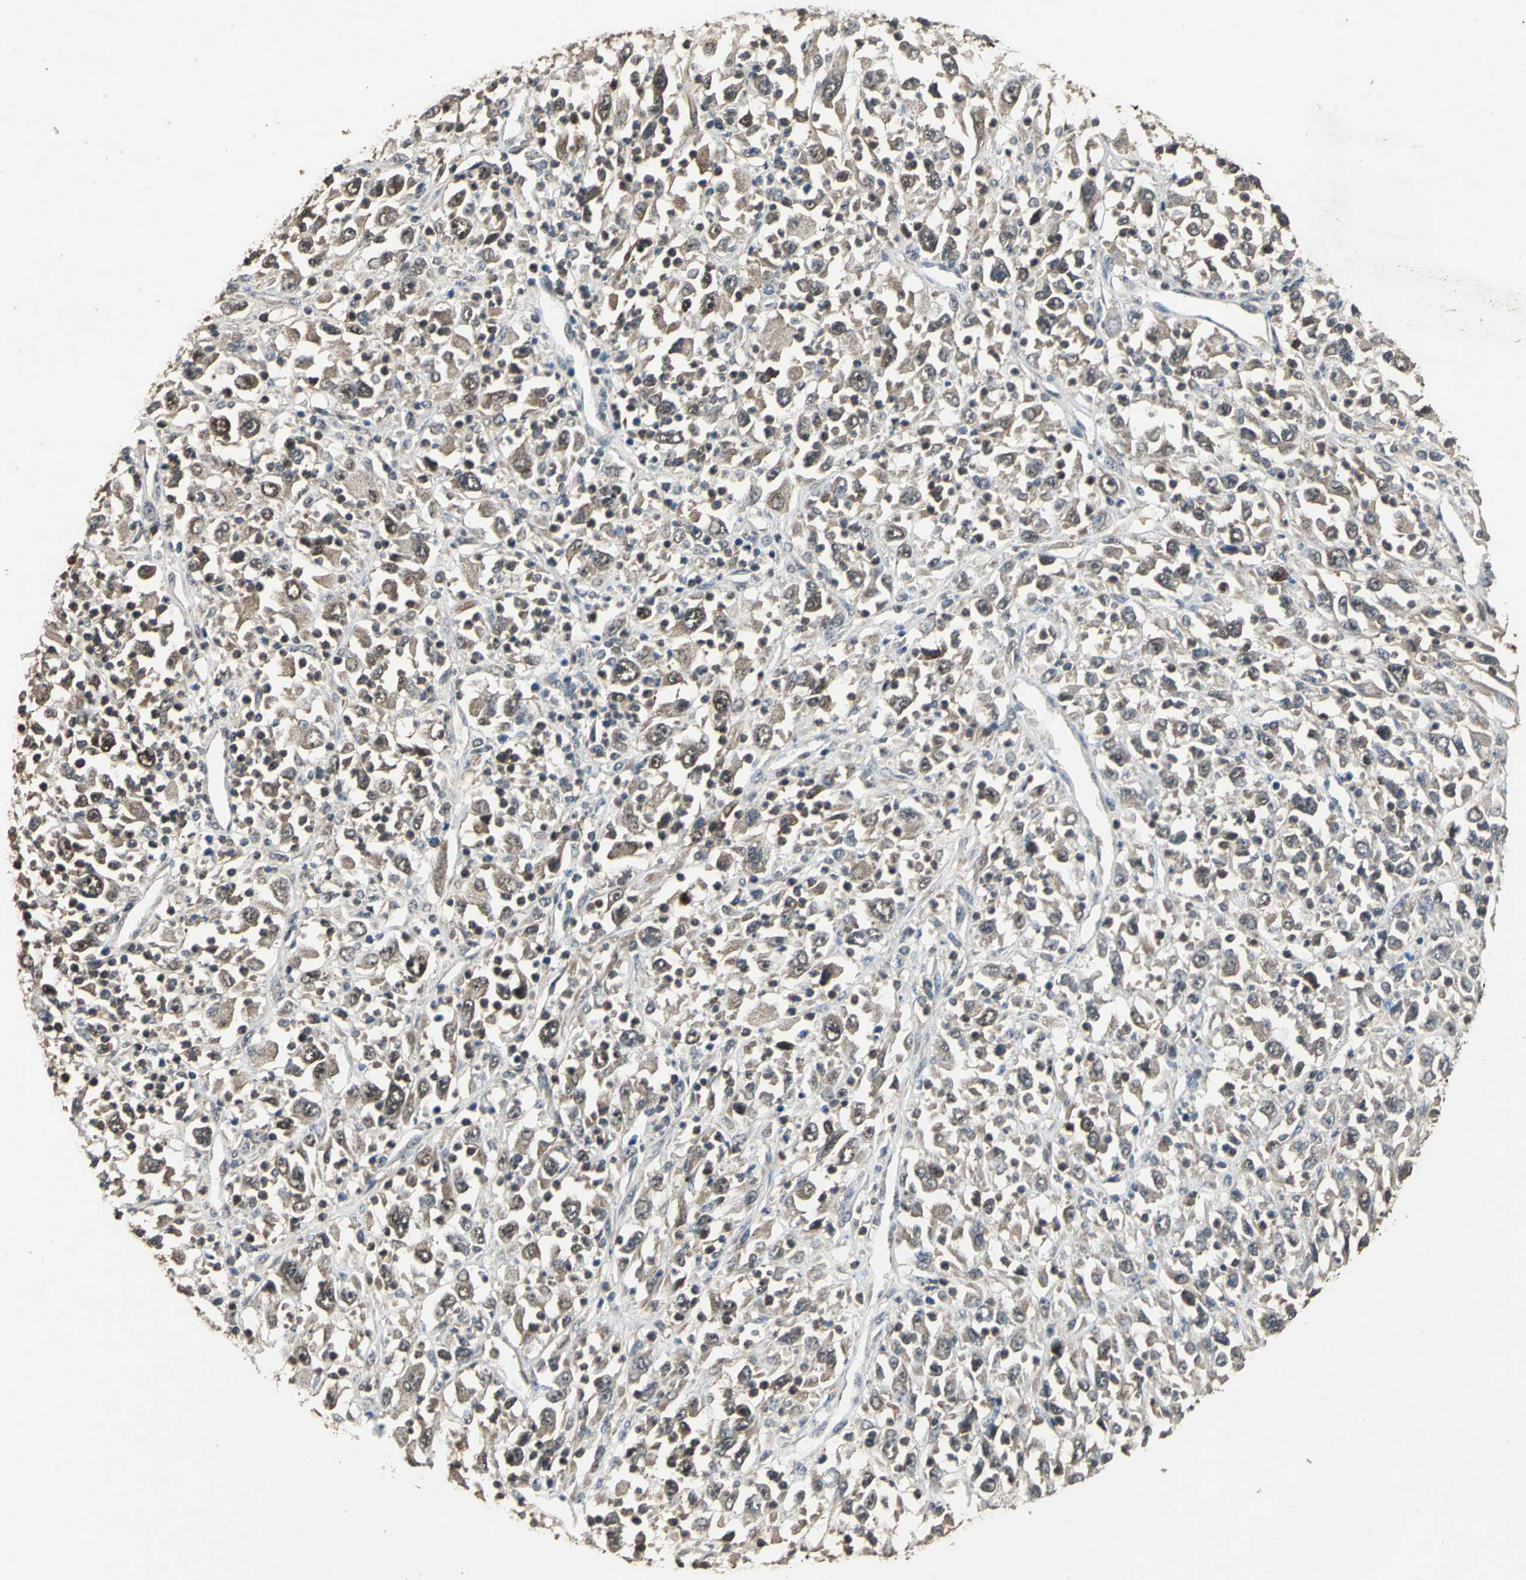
{"staining": {"intensity": "moderate", "quantity": ">75%", "location": "cytoplasmic/membranous"}, "tissue": "melanoma", "cell_type": "Tumor cells", "image_type": "cancer", "snomed": [{"axis": "morphology", "description": "Malignant melanoma, Metastatic site"}, {"axis": "topography", "description": "Skin"}], "caption": "Malignant melanoma (metastatic site) stained for a protein (brown) shows moderate cytoplasmic/membranous positive staining in approximately >75% of tumor cells.", "gene": "ZNF608", "patient": {"sex": "female", "age": 56}}